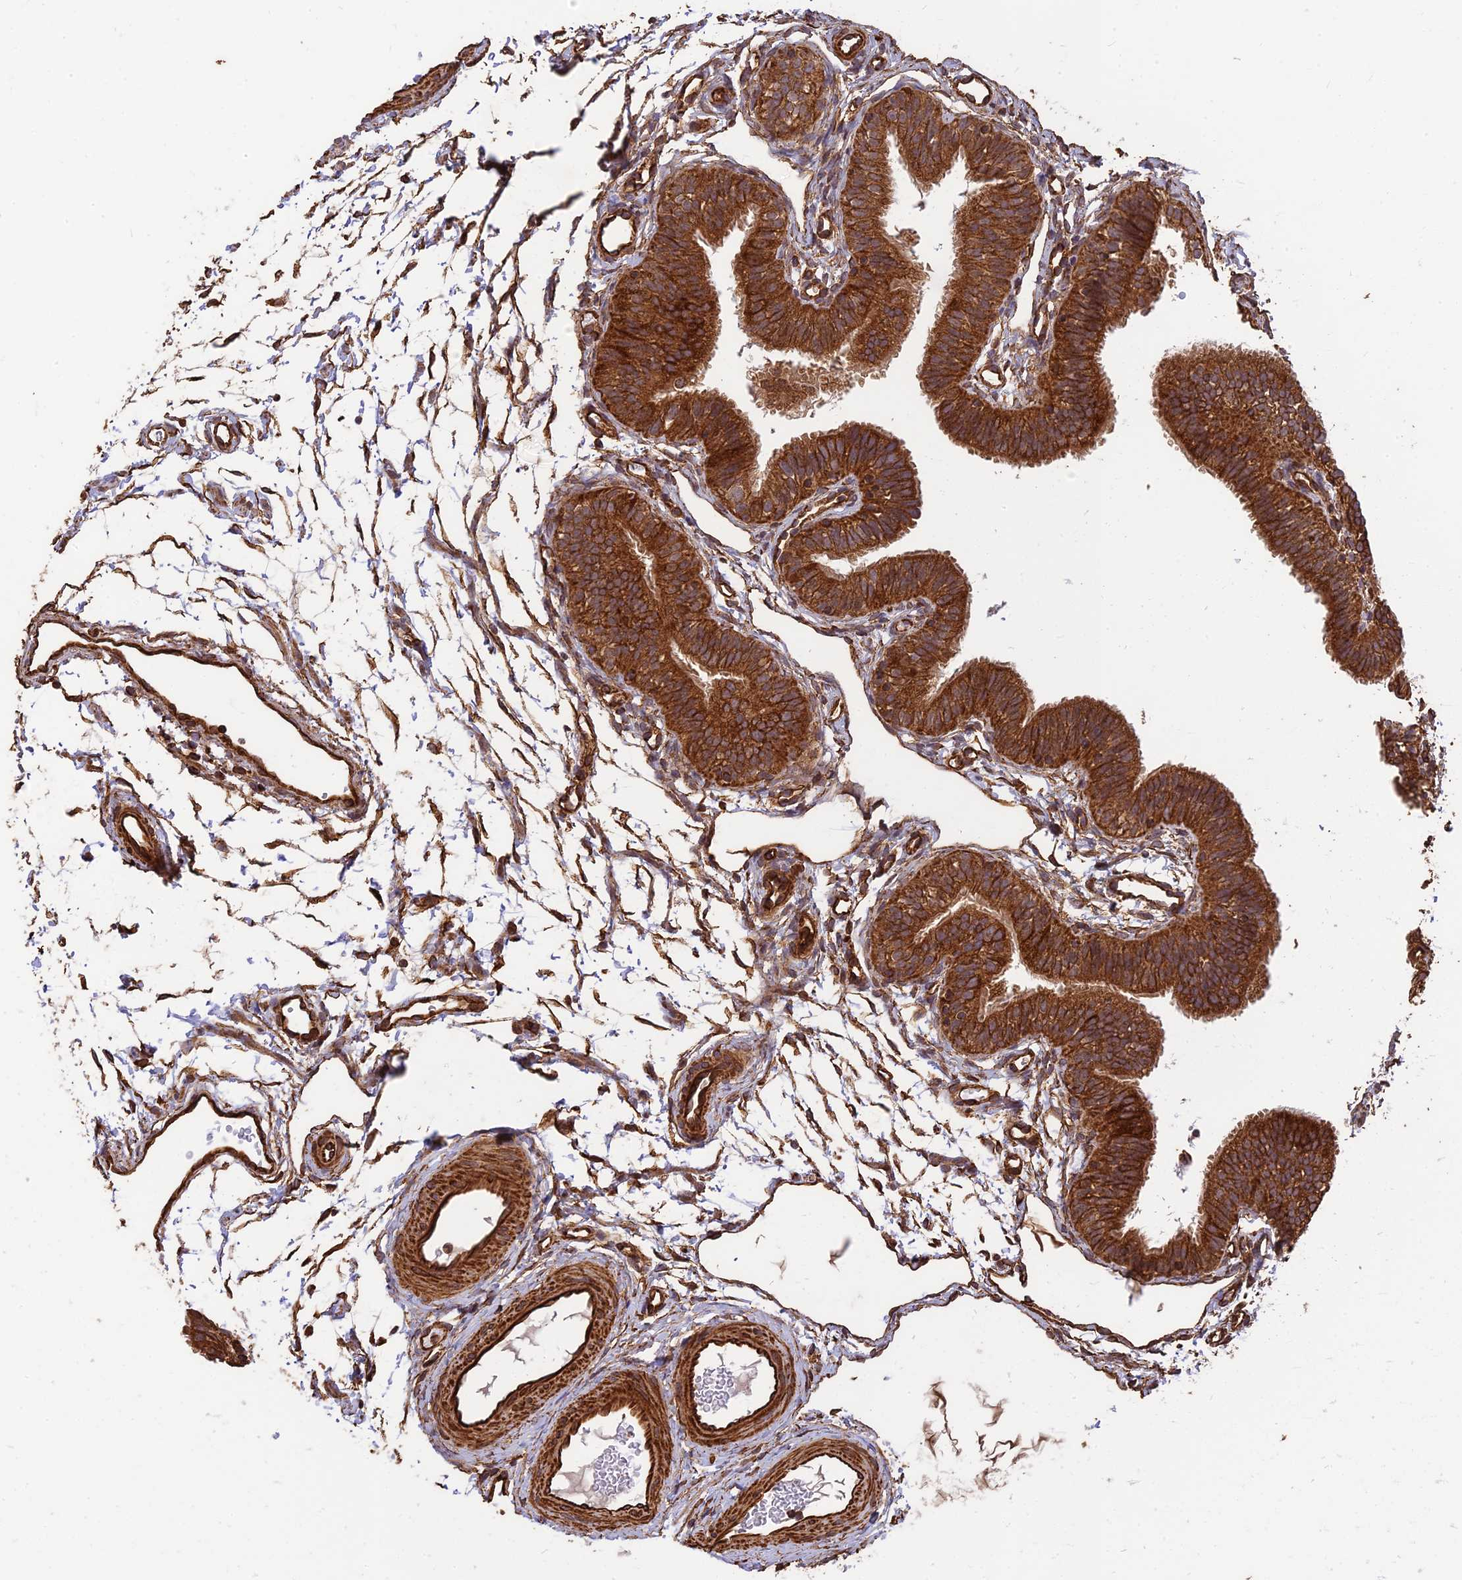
{"staining": {"intensity": "strong", "quantity": ">75%", "location": "cytoplasmic/membranous"}, "tissue": "fallopian tube", "cell_type": "Glandular cells", "image_type": "normal", "snomed": [{"axis": "morphology", "description": "Normal tissue, NOS"}, {"axis": "topography", "description": "Fallopian tube"}], "caption": "A histopathology image showing strong cytoplasmic/membranous staining in approximately >75% of glandular cells in normal fallopian tube, as visualized by brown immunohistochemical staining.", "gene": "DSTYK", "patient": {"sex": "female", "age": 35}}